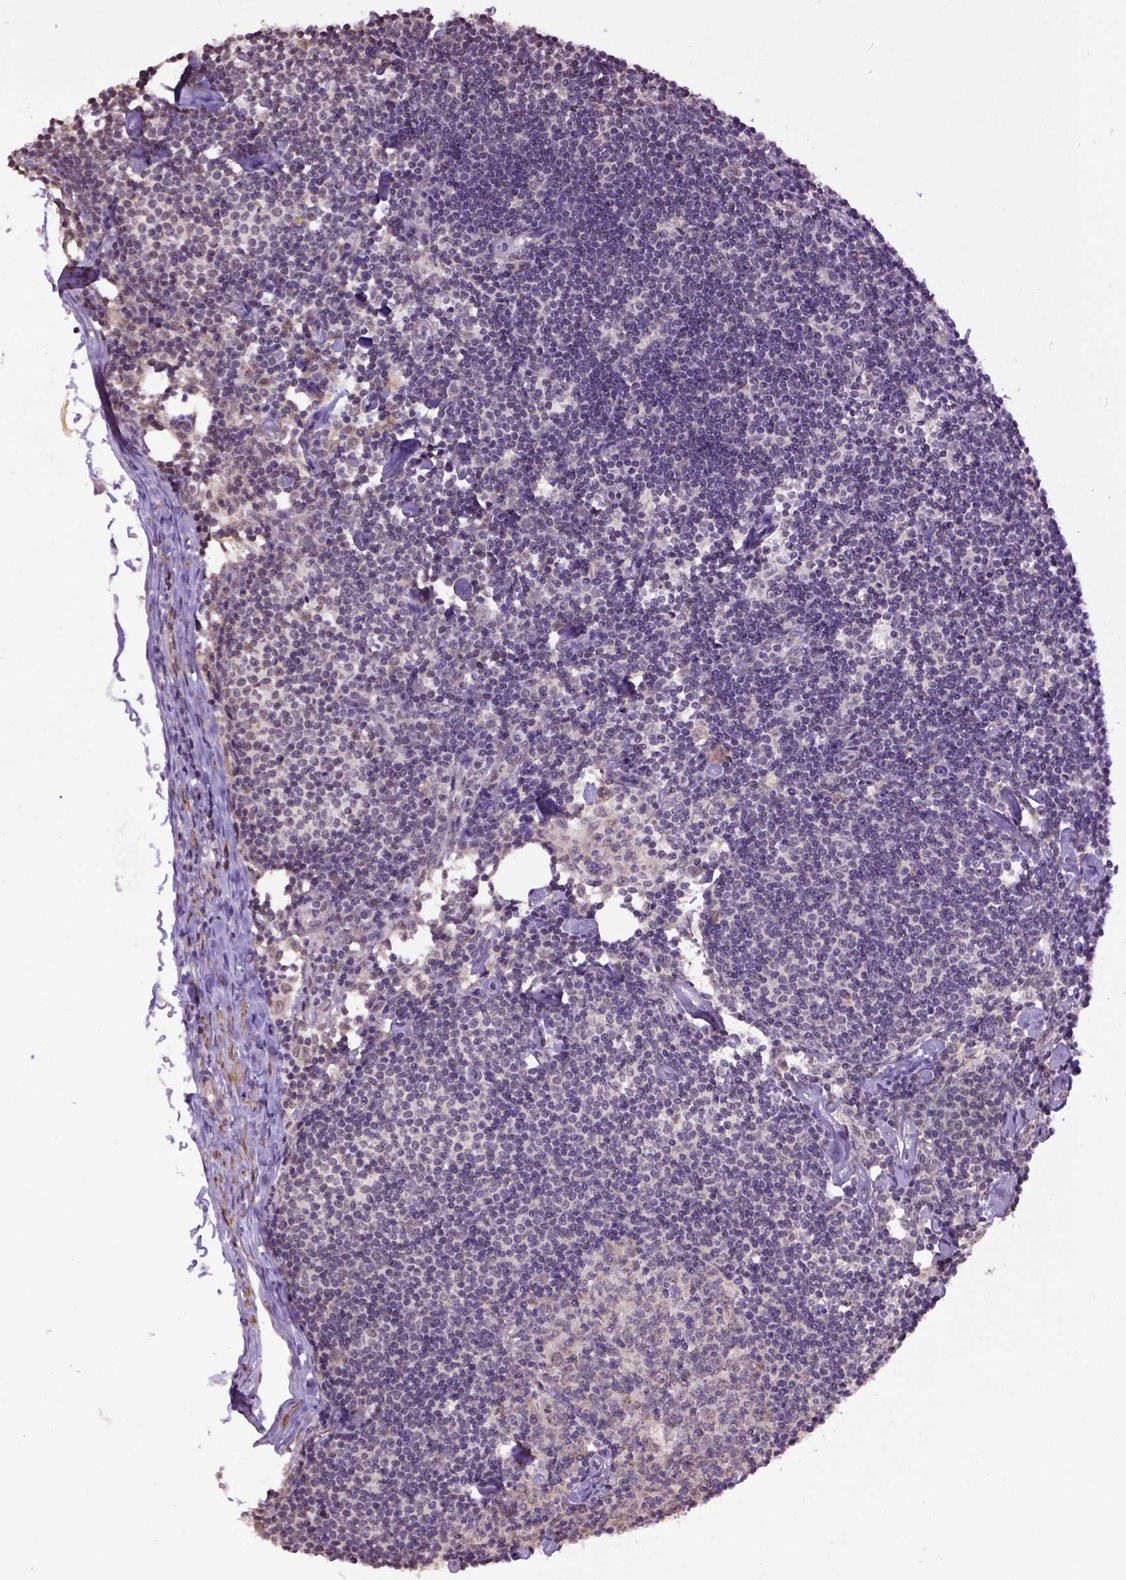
{"staining": {"intensity": "negative", "quantity": "none", "location": "none"}, "tissue": "lymph node", "cell_type": "Germinal center cells", "image_type": "normal", "snomed": [{"axis": "morphology", "description": "Normal tissue, NOS"}, {"axis": "topography", "description": "Lymph node"}], "caption": "Immunohistochemistry (IHC) histopathology image of unremarkable lymph node: lymph node stained with DAB (3,3'-diaminobenzidine) shows no significant protein staining in germinal center cells. The staining is performed using DAB (3,3'-diaminobenzidine) brown chromogen with nuclei counter-stained in using hematoxylin.", "gene": "WDR17", "patient": {"sex": "female", "age": 42}}